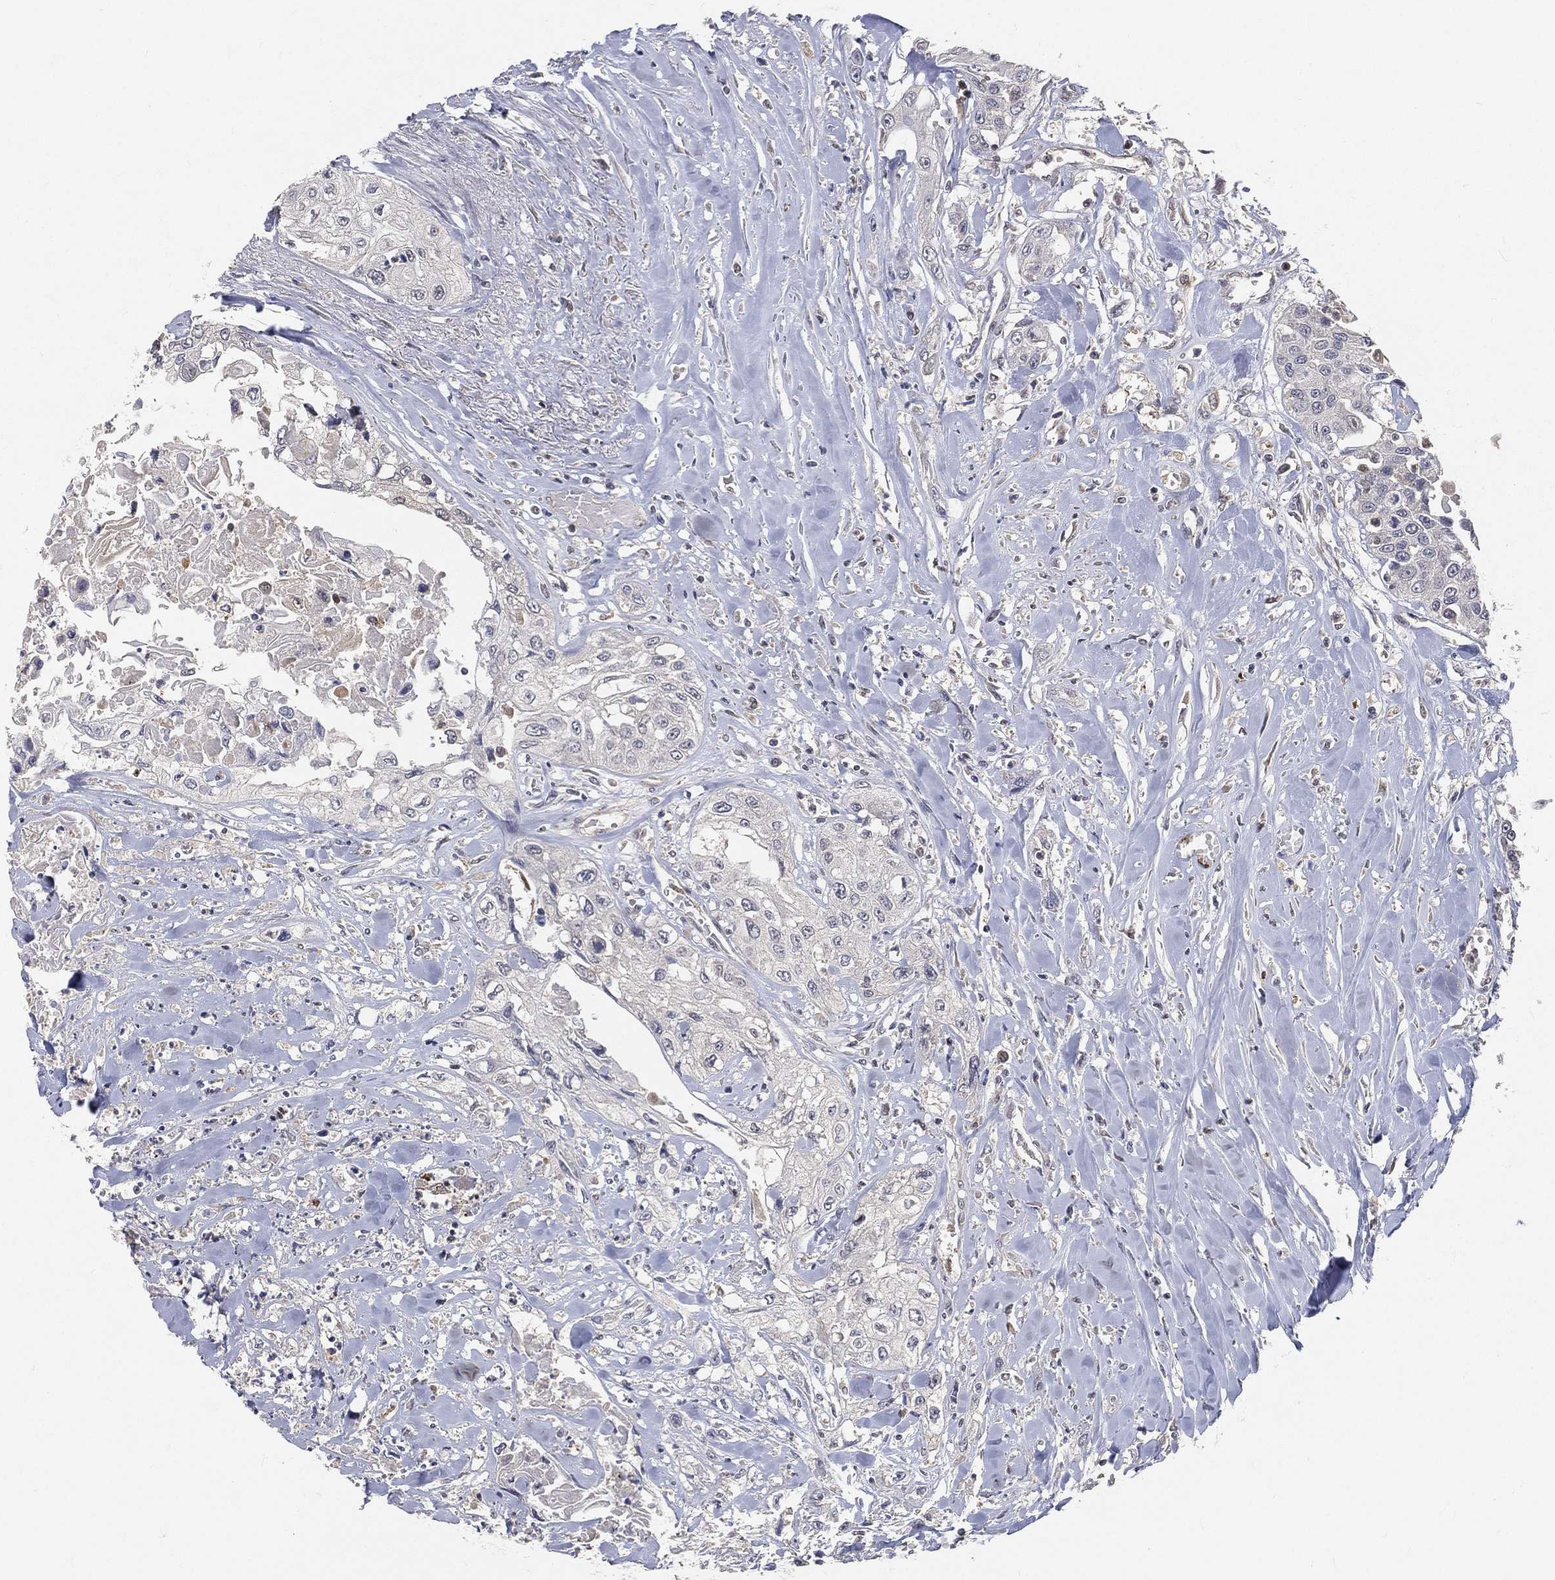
{"staining": {"intensity": "negative", "quantity": "none", "location": "none"}, "tissue": "head and neck cancer", "cell_type": "Tumor cells", "image_type": "cancer", "snomed": [{"axis": "morphology", "description": "Normal tissue, NOS"}, {"axis": "morphology", "description": "Squamous cell carcinoma, NOS"}, {"axis": "topography", "description": "Oral tissue"}, {"axis": "topography", "description": "Peripheral nerve tissue"}, {"axis": "topography", "description": "Head-Neck"}], "caption": "High magnification brightfield microscopy of squamous cell carcinoma (head and neck) stained with DAB (3,3'-diaminobenzidine) (brown) and counterstained with hematoxylin (blue): tumor cells show no significant positivity.", "gene": "MAPK1", "patient": {"sex": "female", "age": 59}}